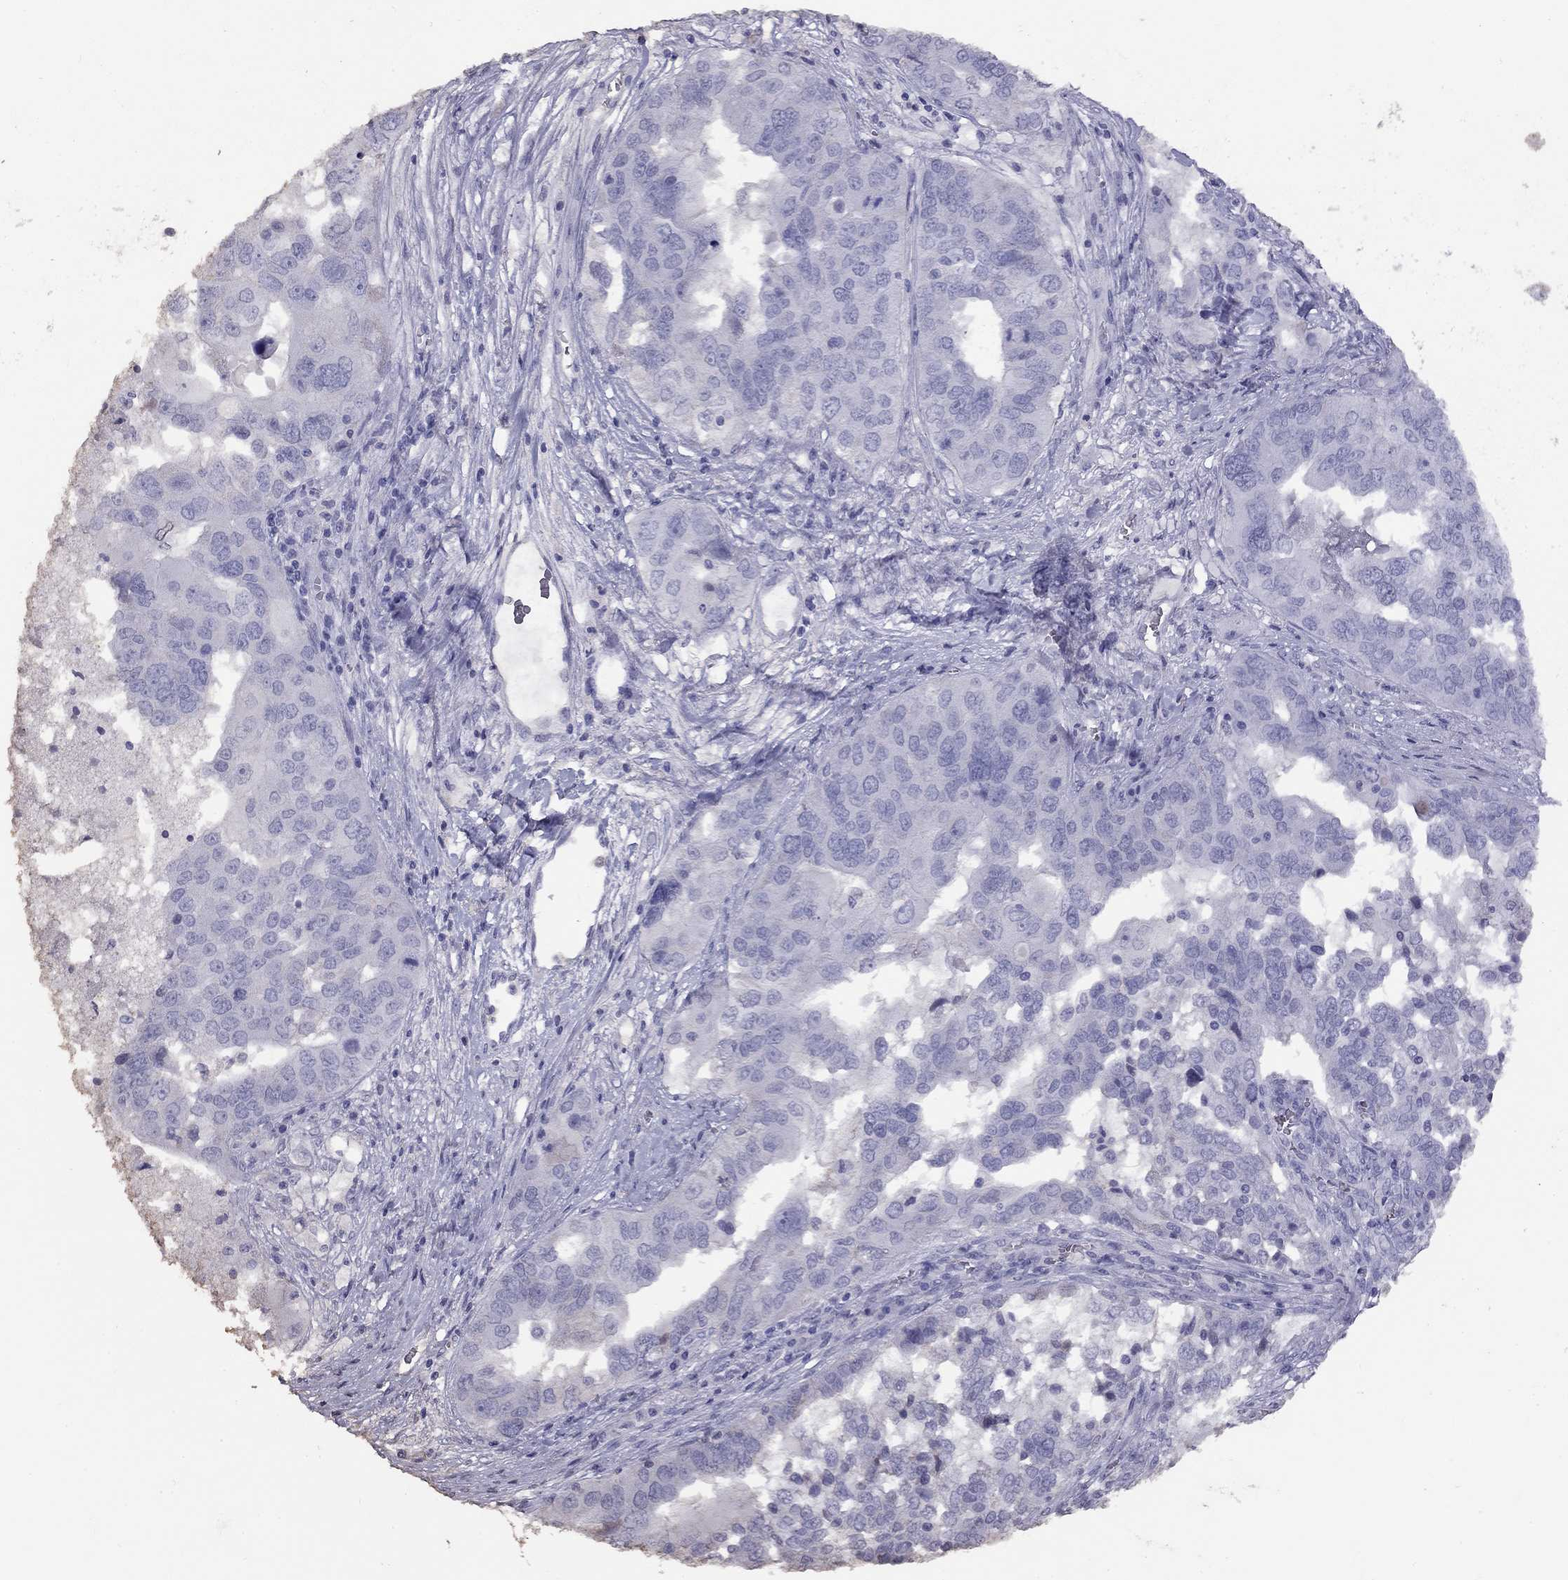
{"staining": {"intensity": "negative", "quantity": "none", "location": "none"}, "tissue": "ovarian cancer", "cell_type": "Tumor cells", "image_type": "cancer", "snomed": [{"axis": "morphology", "description": "Carcinoma, endometroid"}, {"axis": "topography", "description": "Soft tissue"}, {"axis": "topography", "description": "Ovary"}], "caption": "Human endometroid carcinoma (ovarian) stained for a protein using immunohistochemistry (IHC) reveals no positivity in tumor cells.", "gene": "SUN3", "patient": {"sex": "female", "age": 52}}